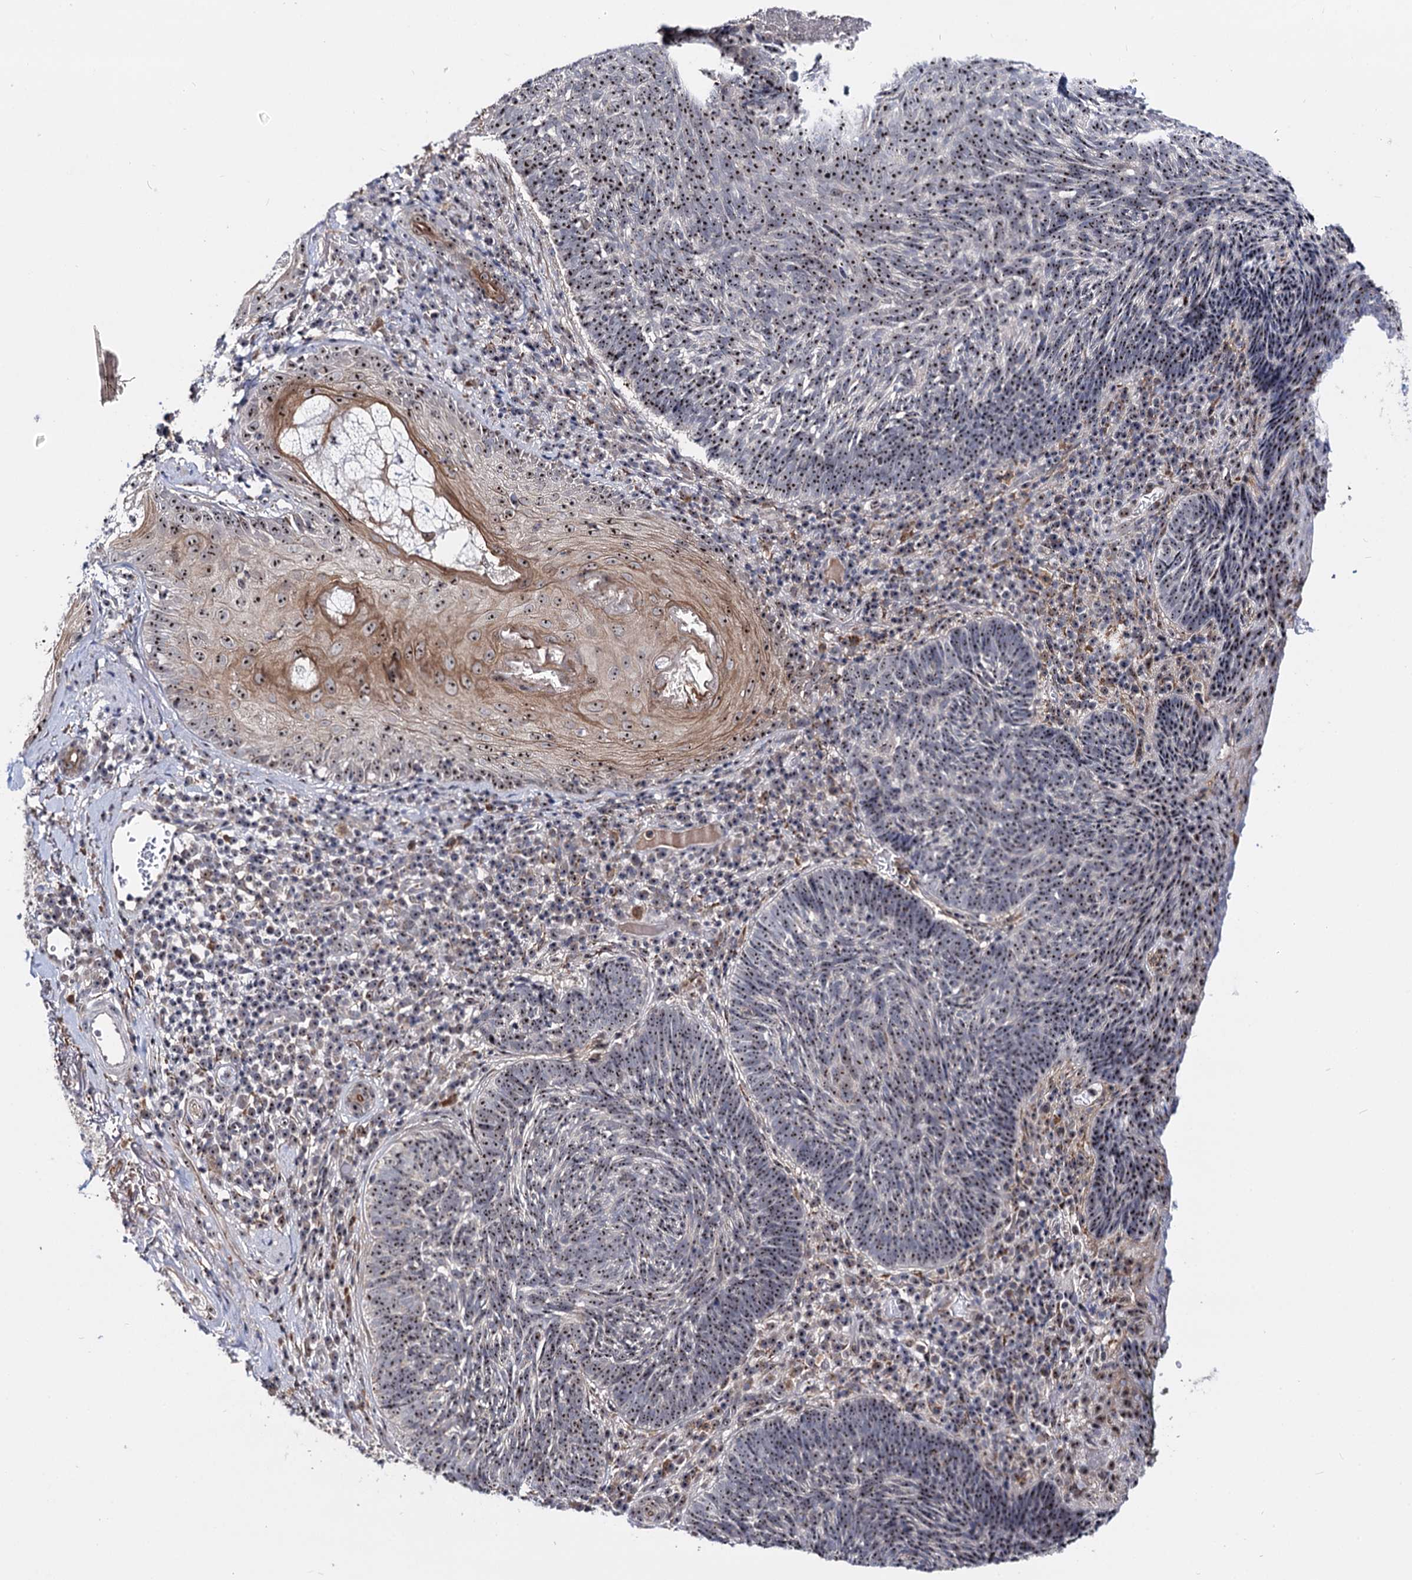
{"staining": {"intensity": "moderate", "quantity": ">75%", "location": "nuclear"}, "tissue": "skin cancer", "cell_type": "Tumor cells", "image_type": "cancer", "snomed": [{"axis": "morphology", "description": "Basal cell carcinoma"}, {"axis": "topography", "description": "Skin"}], "caption": "This histopathology image exhibits immunohistochemistry staining of human basal cell carcinoma (skin), with medium moderate nuclear staining in about >75% of tumor cells.", "gene": "SUPT20H", "patient": {"sex": "male", "age": 88}}